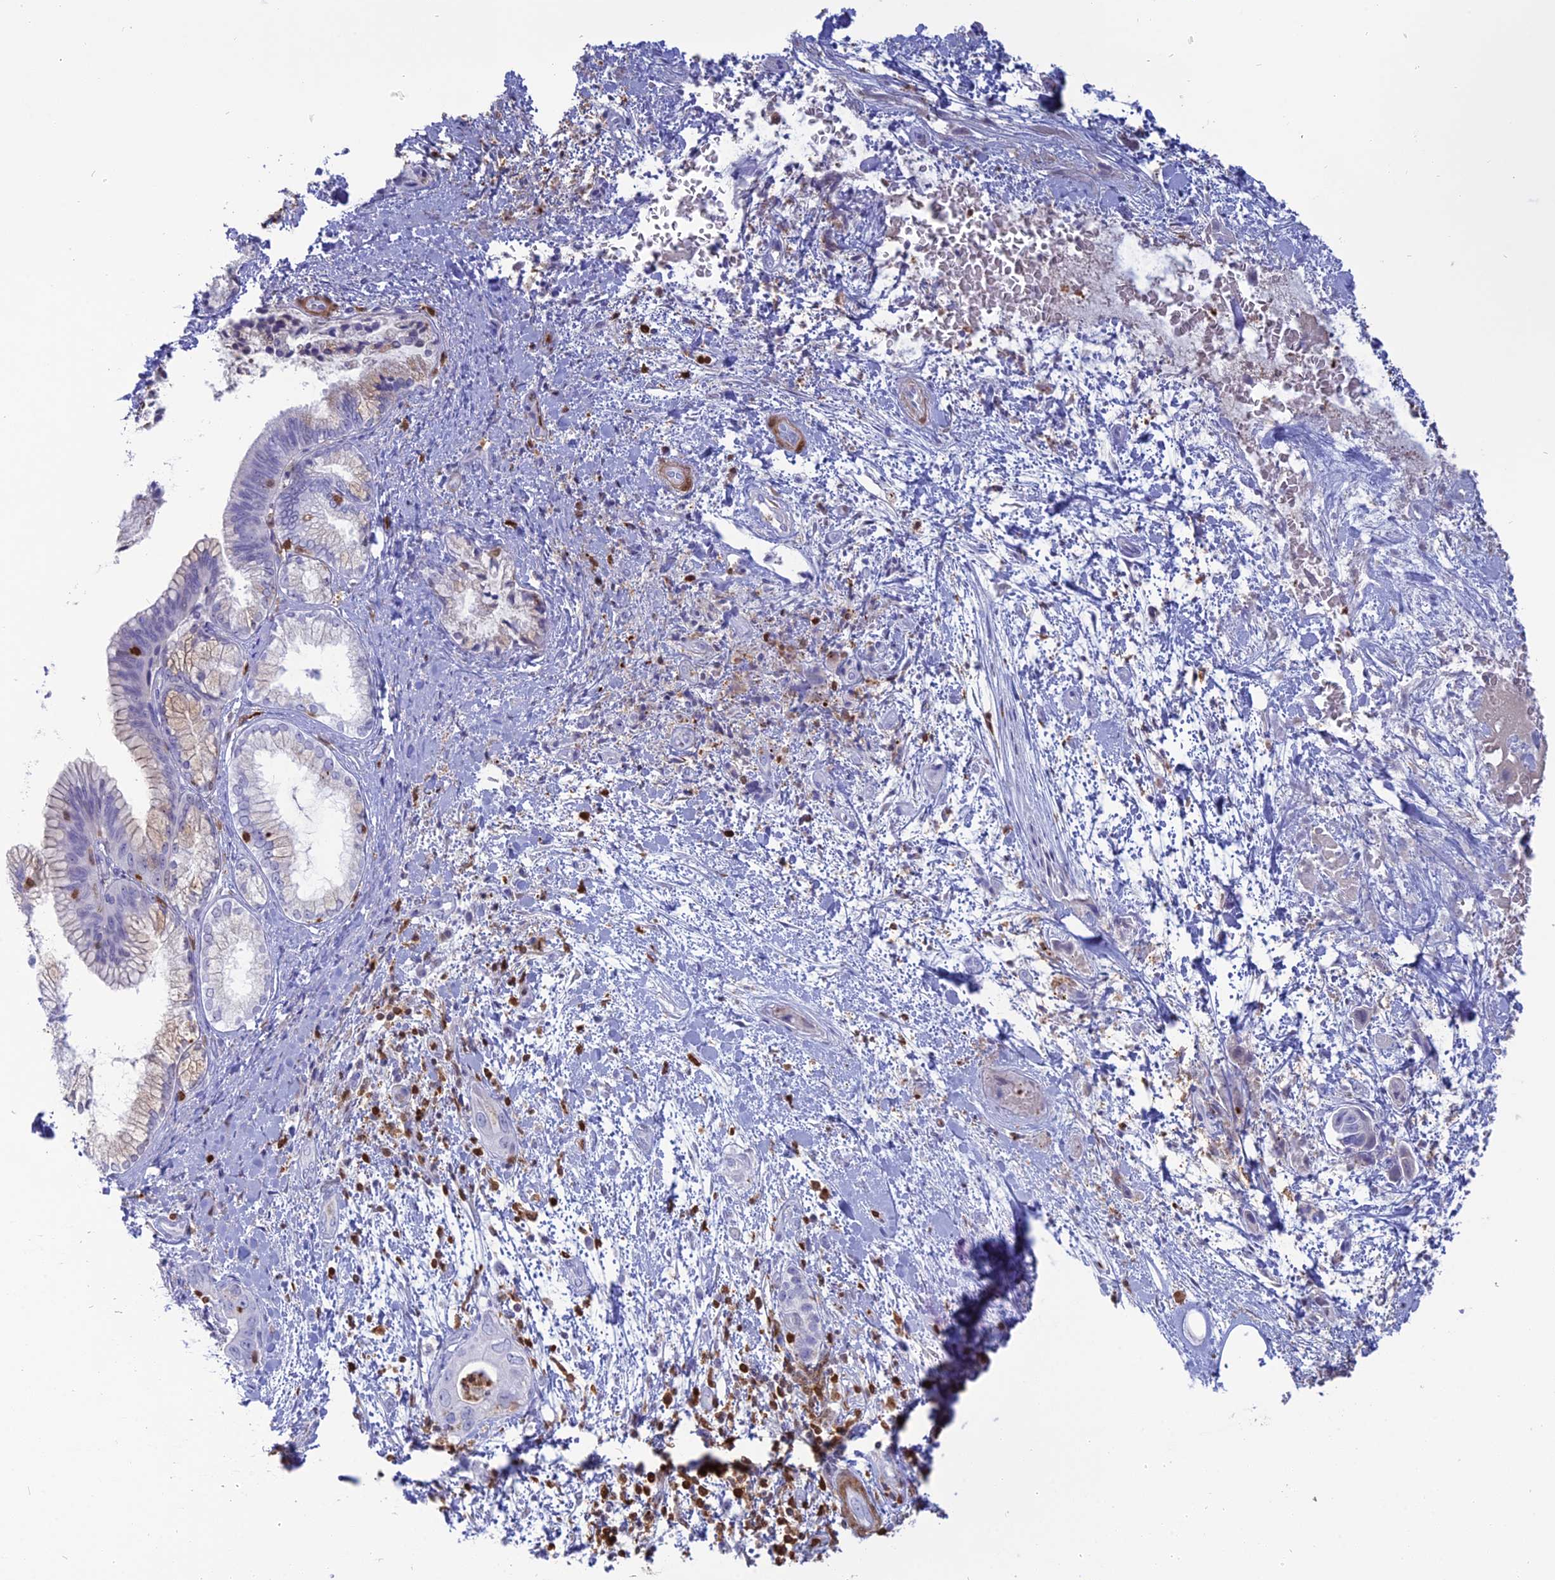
{"staining": {"intensity": "negative", "quantity": "none", "location": "none"}, "tissue": "pancreatic cancer", "cell_type": "Tumor cells", "image_type": "cancer", "snomed": [{"axis": "morphology", "description": "Adenocarcinoma, NOS"}, {"axis": "topography", "description": "Pancreas"}], "caption": "High power microscopy photomicrograph of an immunohistochemistry micrograph of pancreatic cancer (adenocarcinoma), revealing no significant expression in tumor cells.", "gene": "PGBD4", "patient": {"sex": "female", "age": 78}}